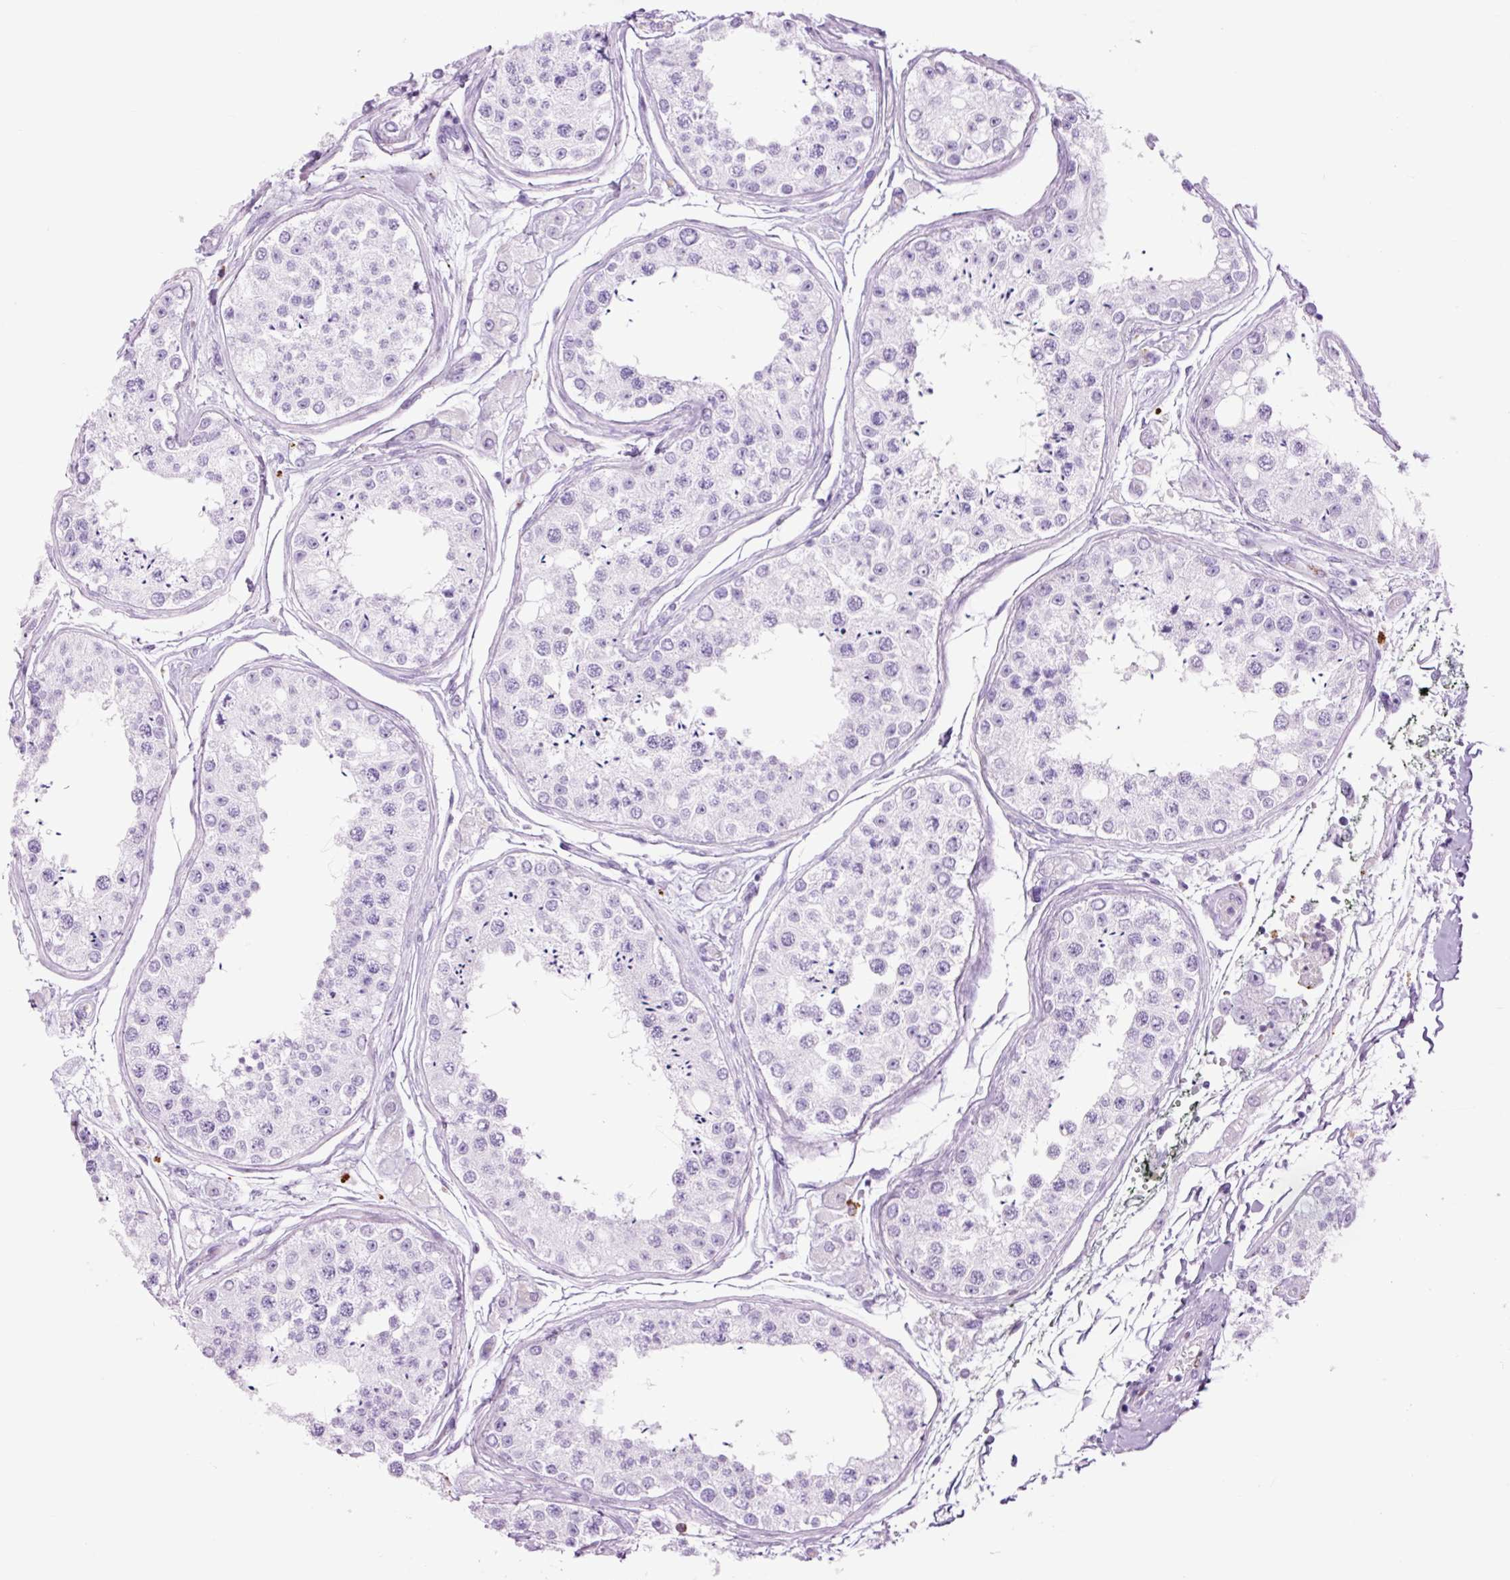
{"staining": {"intensity": "negative", "quantity": "none", "location": "none"}, "tissue": "testis", "cell_type": "Cells in seminiferous ducts", "image_type": "normal", "snomed": [{"axis": "morphology", "description": "Normal tissue, NOS"}, {"axis": "topography", "description": "Testis"}], "caption": "Image shows no significant protein expression in cells in seminiferous ducts of benign testis.", "gene": "LYZ", "patient": {"sex": "male", "age": 25}}